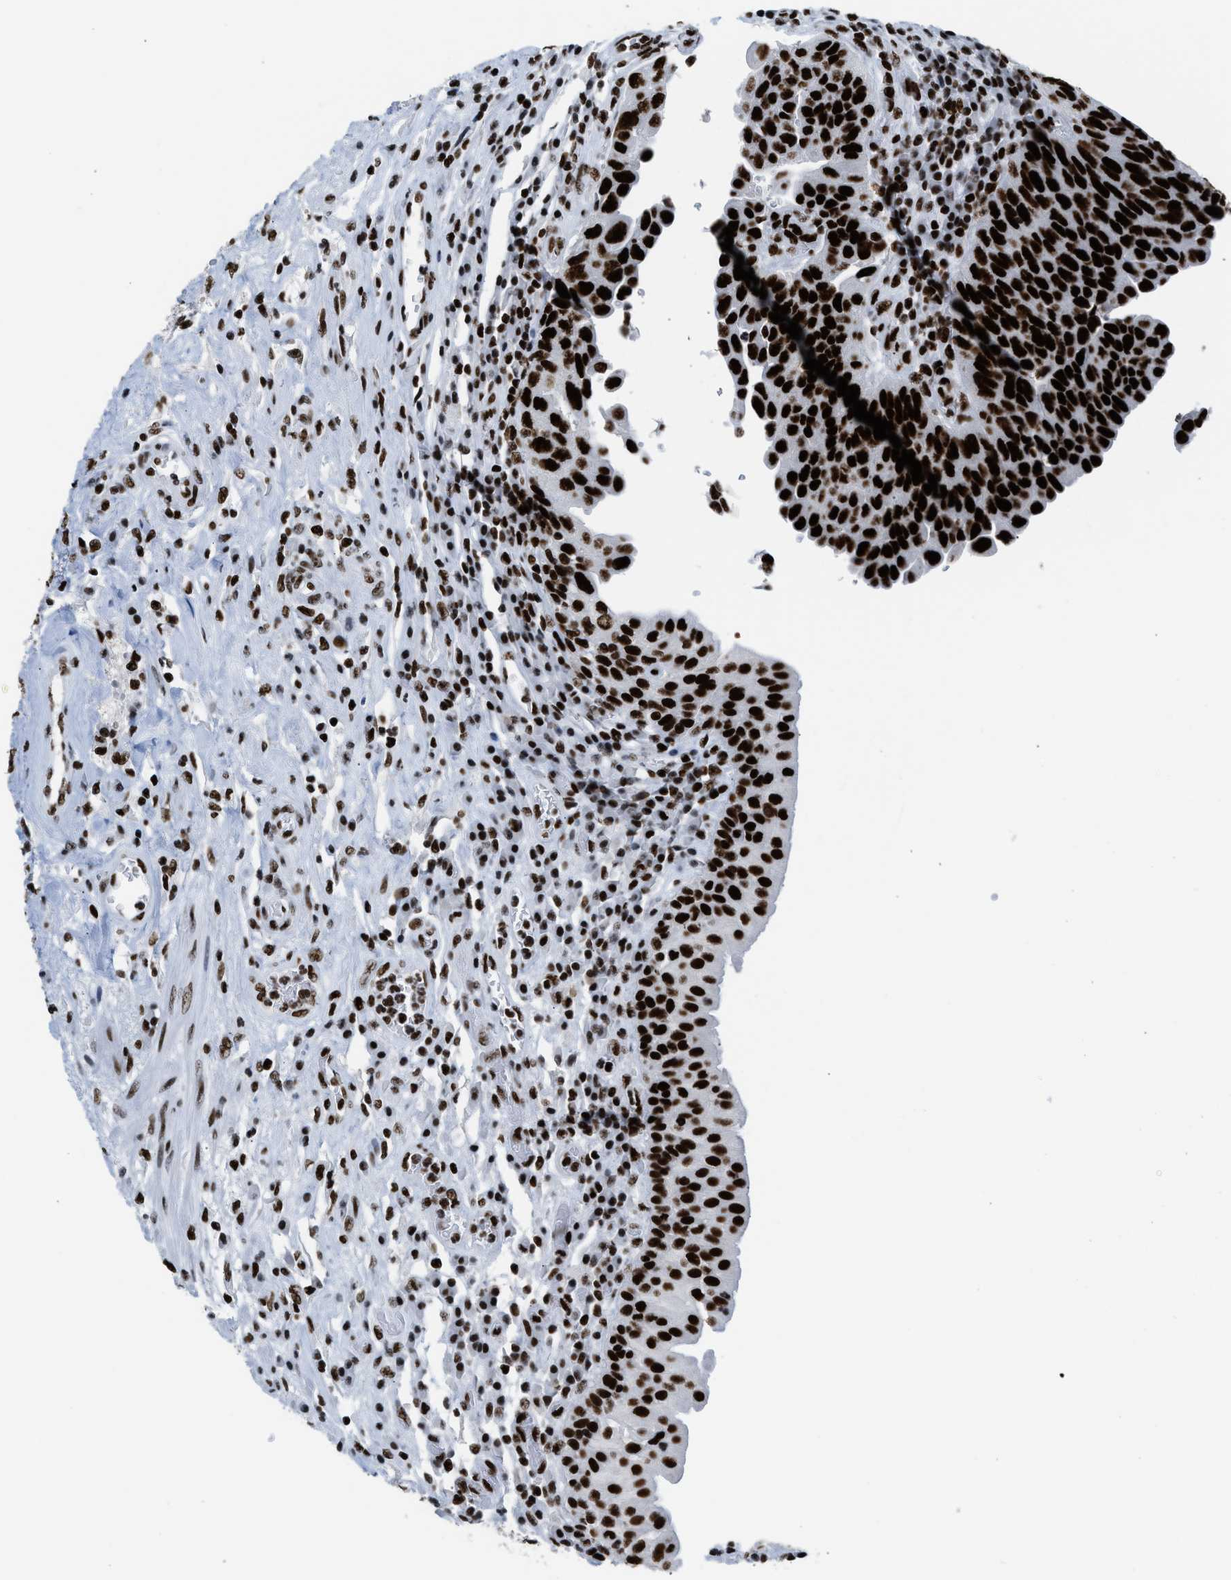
{"staining": {"intensity": "strong", "quantity": ">75%", "location": "nuclear"}, "tissue": "urothelial cancer", "cell_type": "Tumor cells", "image_type": "cancer", "snomed": [{"axis": "morphology", "description": "Urothelial carcinoma, High grade"}, {"axis": "topography", "description": "Urinary bladder"}], "caption": "Immunohistochemical staining of human high-grade urothelial carcinoma displays high levels of strong nuclear protein positivity in about >75% of tumor cells.", "gene": "PIF1", "patient": {"sex": "female", "age": 80}}